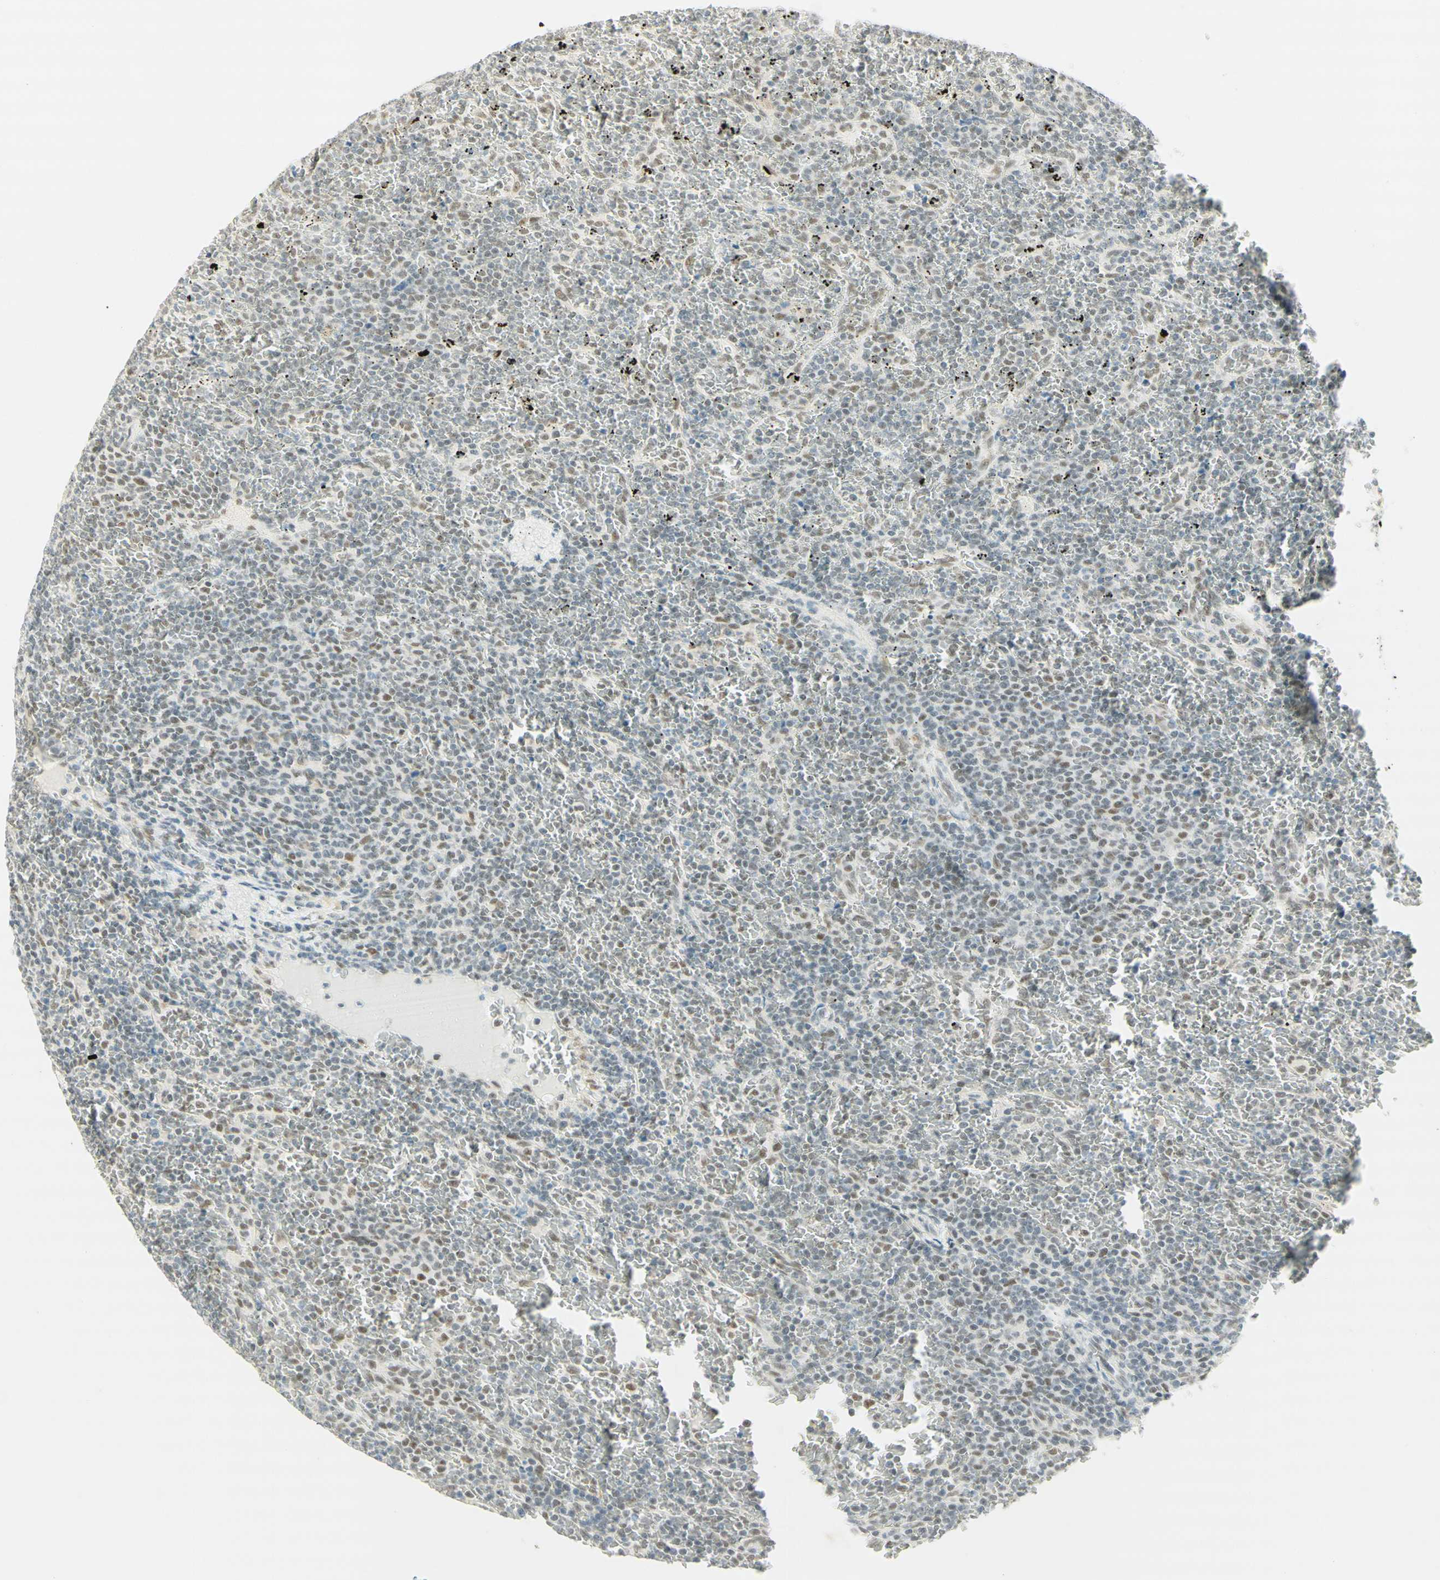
{"staining": {"intensity": "weak", "quantity": "25%-75%", "location": "nuclear"}, "tissue": "lymphoma", "cell_type": "Tumor cells", "image_type": "cancer", "snomed": [{"axis": "morphology", "description": "Malignant lymphoma, non-Hodgkin's type, Low grade"}, {"axis": "topography", "description": "Spleen"}], "caption": "Weak nuclear protein positivity is appreciated in about 25%-75% of tumor cells in malignant lymphoma, non-Hodgkin's type (low-grade). (IHC, brightfield microscopy, high magnification).", "gene": "PMS2", "patient": {"sex": "female", "age": 77}}